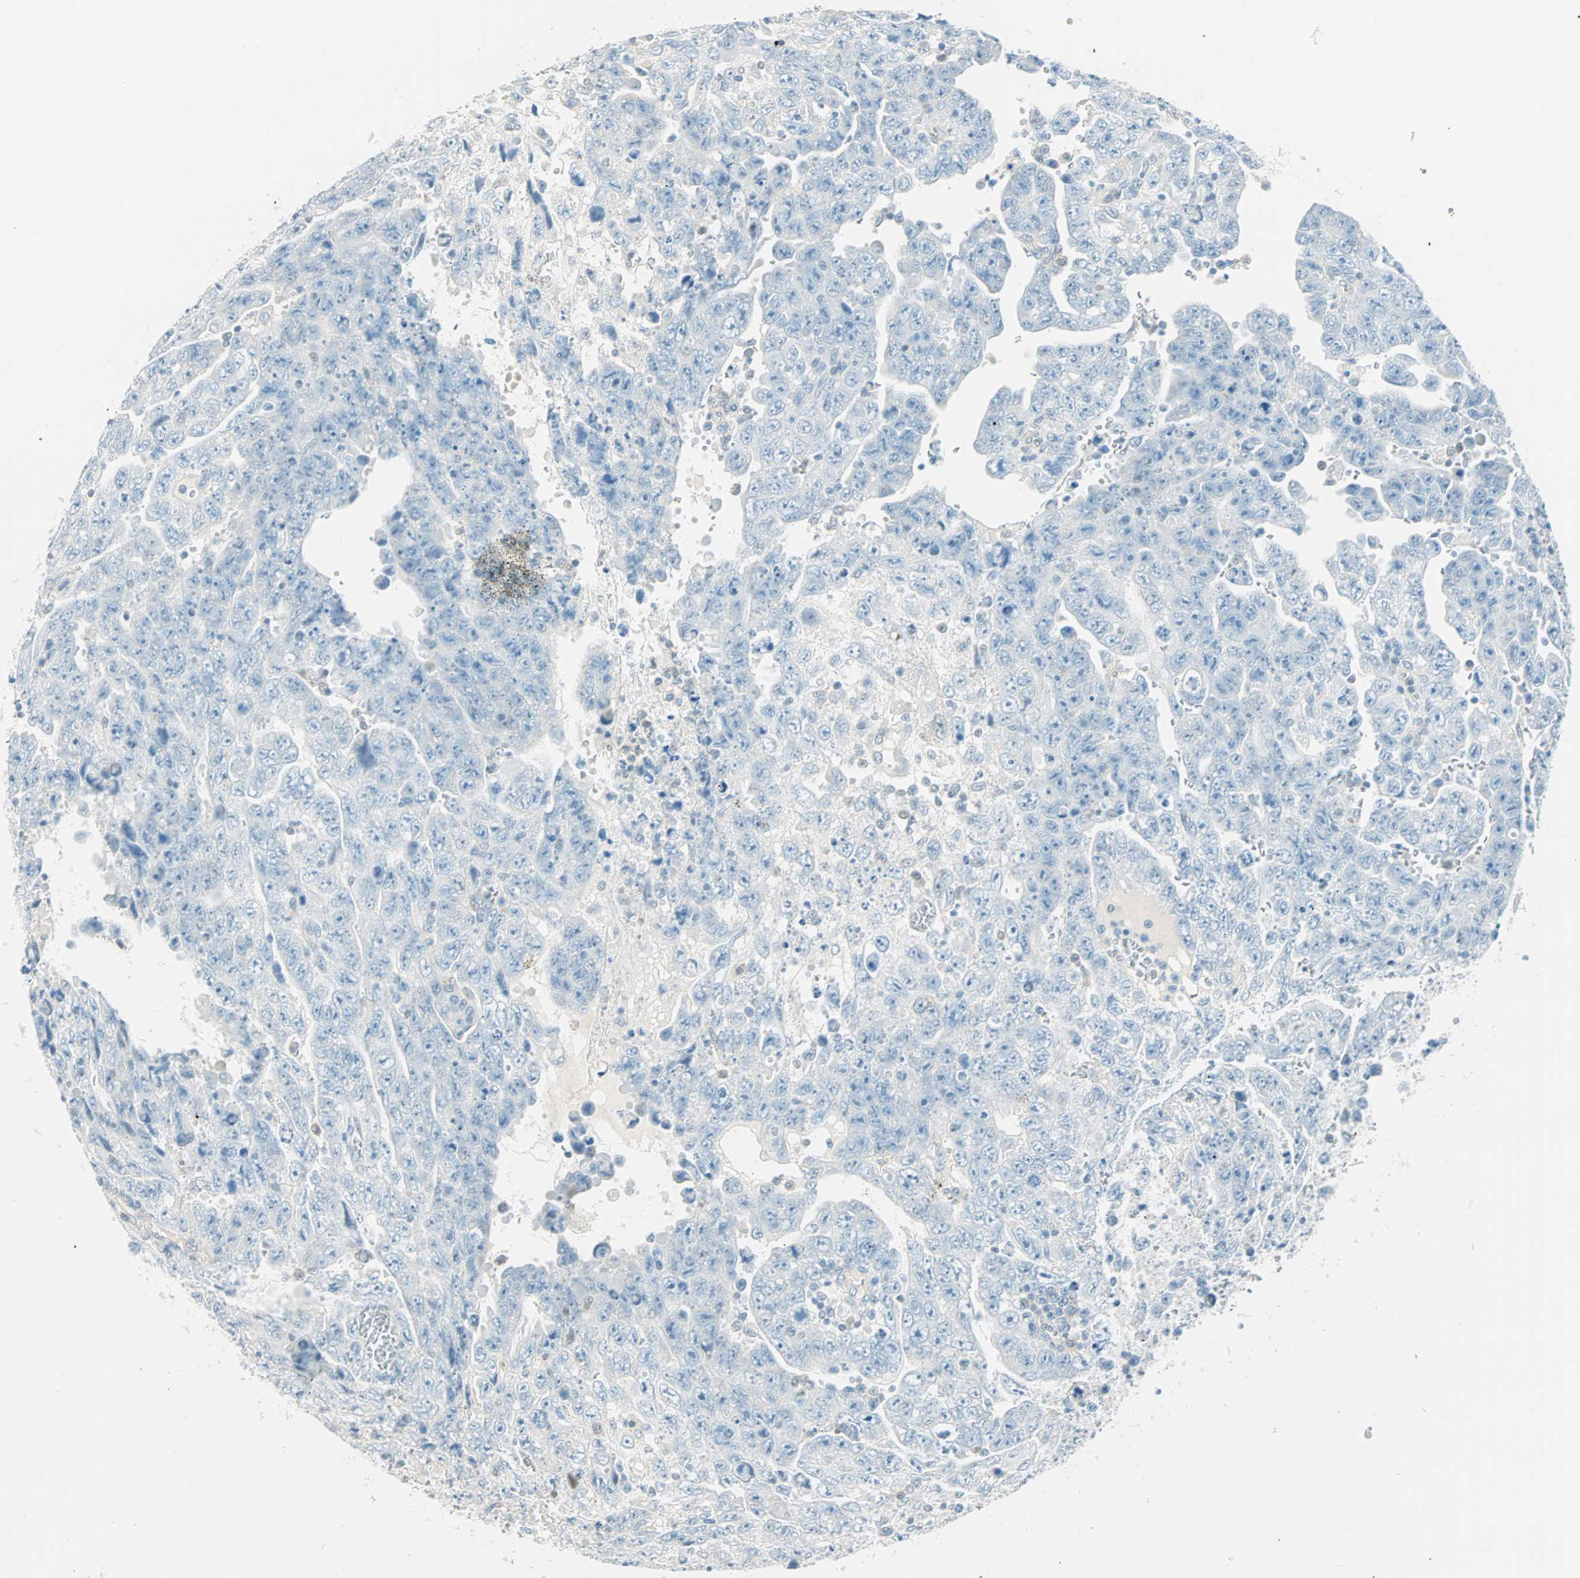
{"staining": {"intensity": "negative", "quantity": "none", "location": "none"}, "tissue": "testis cancer", "cell_type": "Tumor cells", "image_type": "cancer", "snomed": [{"axis": "morphology", "description": "Carcinoma, Embryonal, NOS"}, {"axis": "topography", "description": "Testis"}], "caption": "This image is of testis embryonal carcinoma stained with immunohistochemistry (IHC) to label a protein in brown with the nuclei are counter-stained blue. There is no staining in tumor cells.", "gene": "S100A1", "patient": {"sex": "male", "age": 28}}